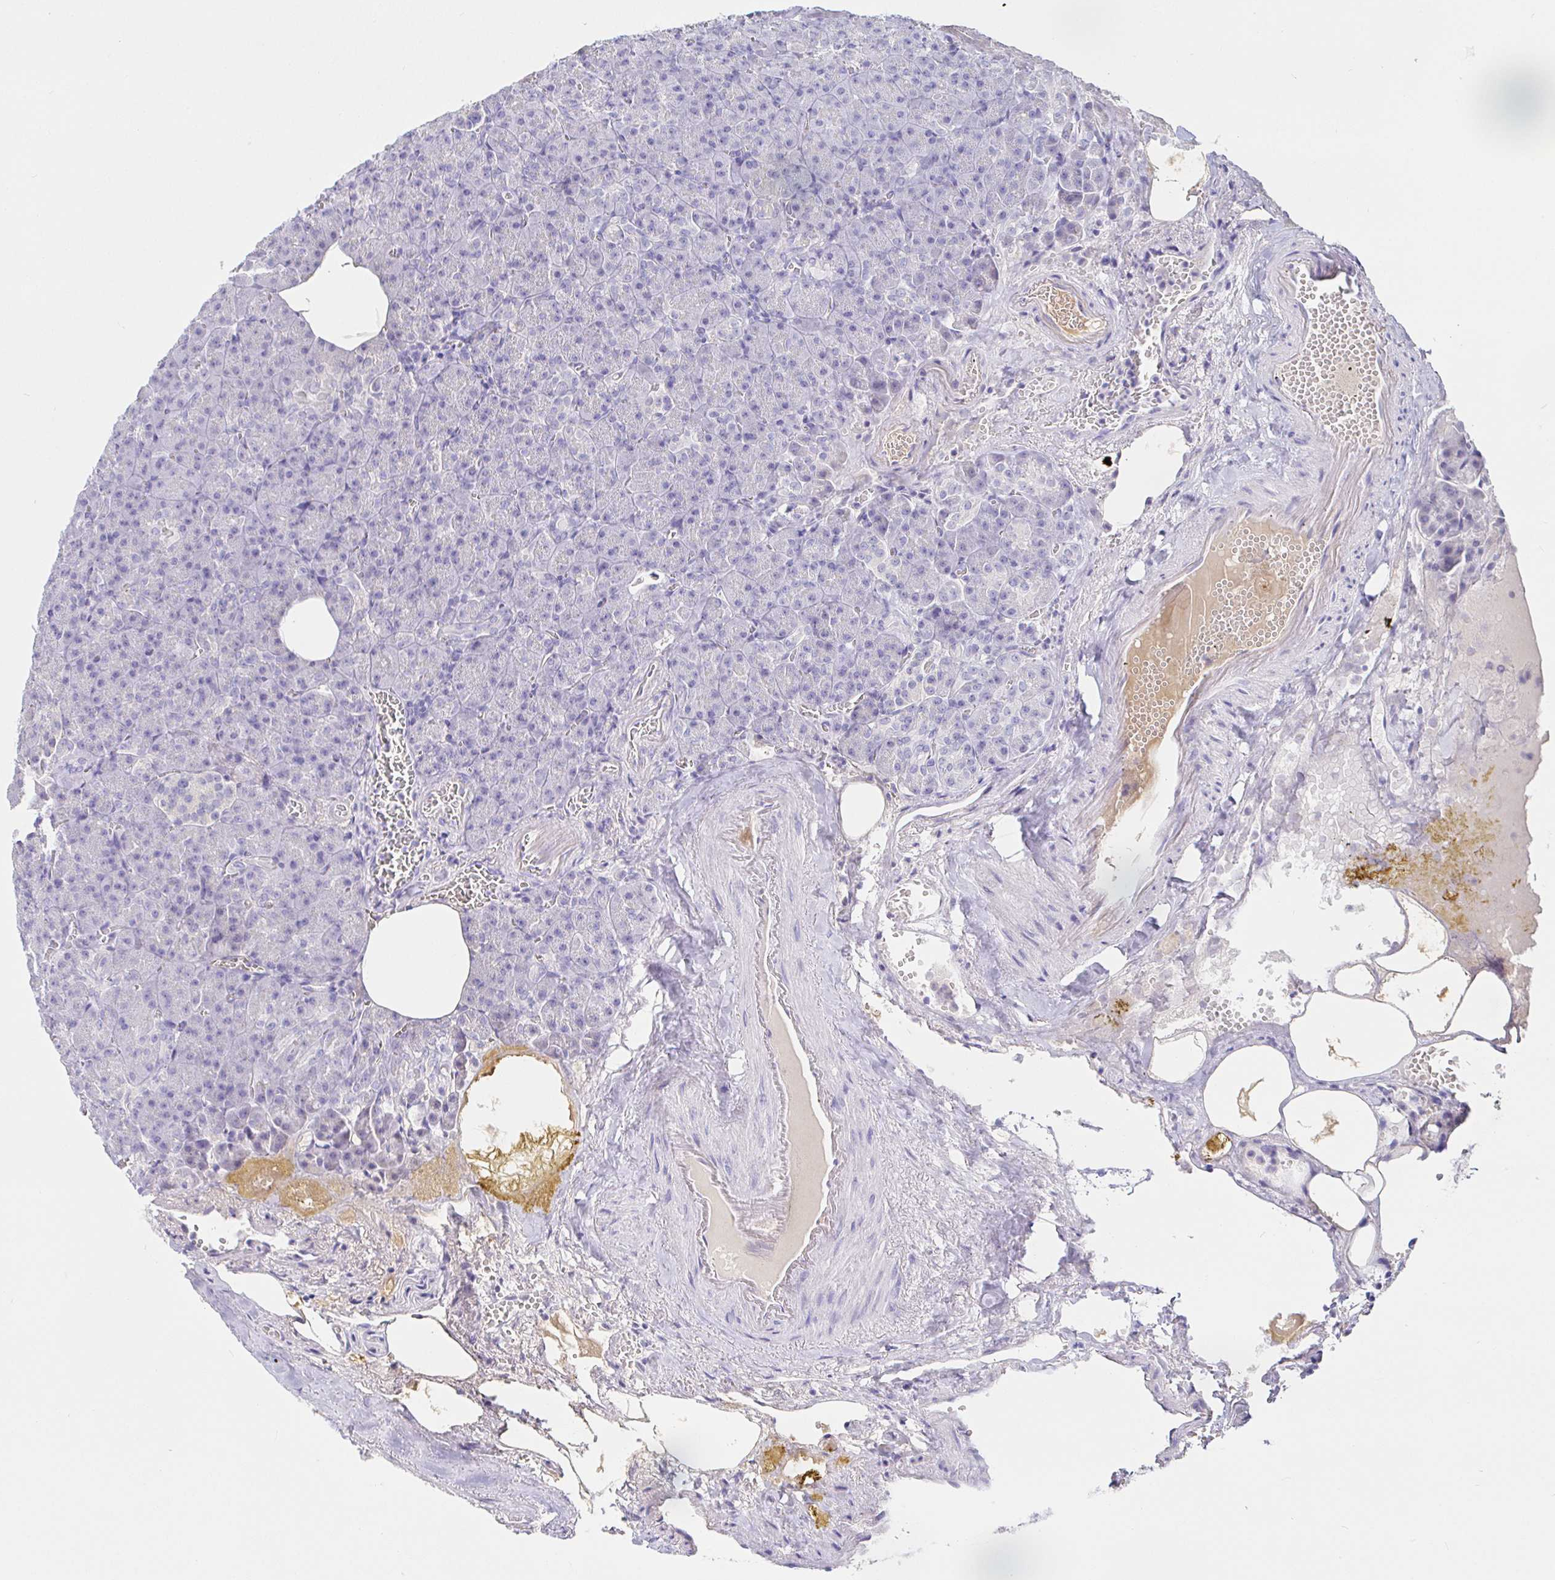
{"staining": {"intensity": "negative", "quantity": "none", "location": "none"}, "tissue": "pancreas", "cell_type": "Exocrine glandular cells", "image_type": "normal", "snomed": [{"axis": "morphology", "description": "Normal tissue, NOS"}, {"axis": "topography", "description": "Pancreas"}], "caption": "Pancreas stained for a protein using immunohistochemistry (IHC) exhibits no expression exocrine glandular cells.", "gene": "SAA2", "patient": {"sex": "female", "age": 74}}